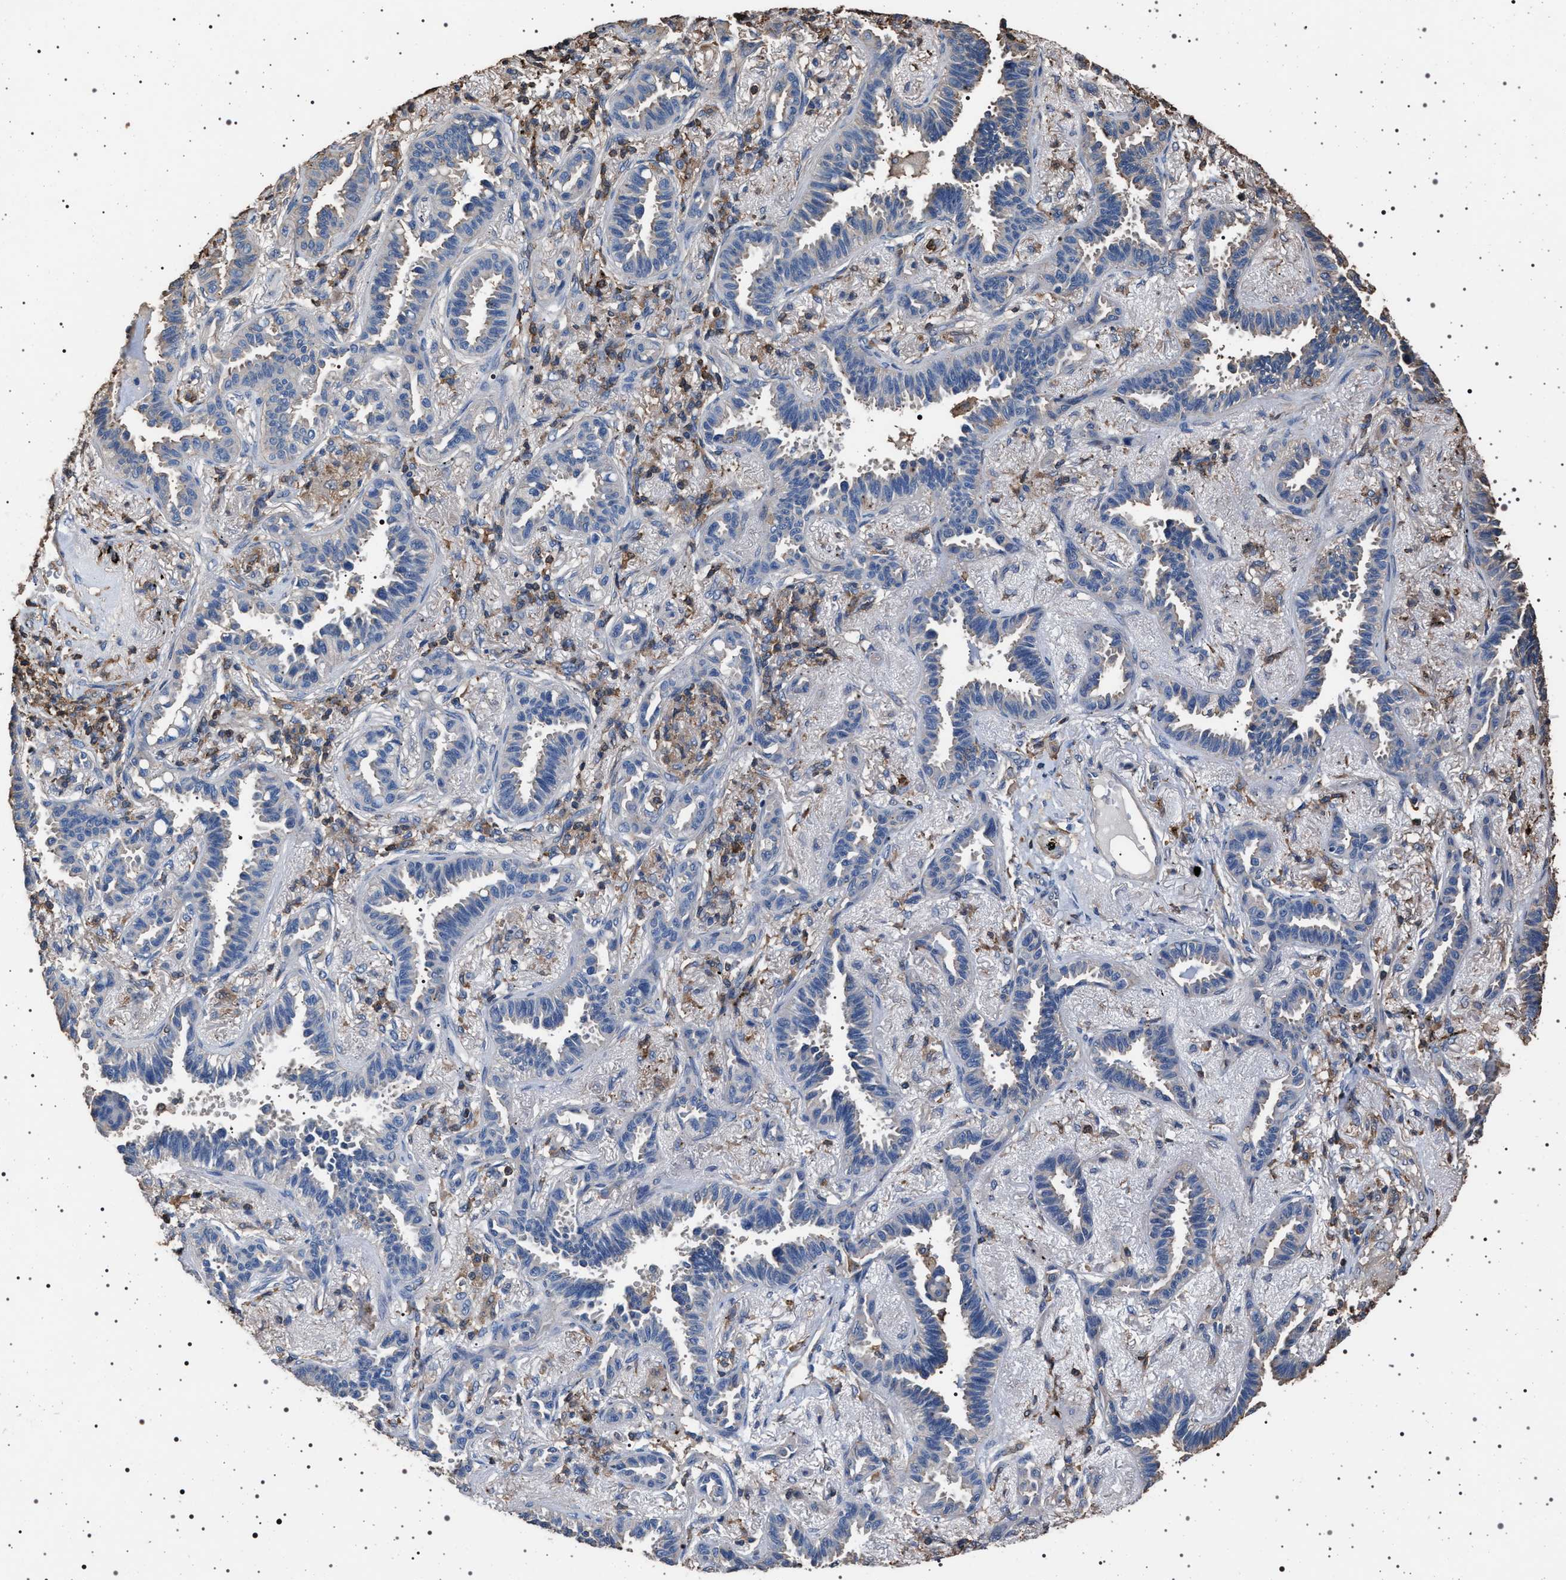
{"staining": {"intensity": "negative", "quantity": "none", "location": "none"}, "tissue": "lung cancer", "cell_type": "Tumor cells", "image_type": "cancer", "snomed": [{"axis": "morphology", "description": "Adenocarcinoma, NOS"}, {"axis": "topography", "description": "Lung"}], "caption": "This photomicrograph is of lung cancer (adenocarcinoma) stained with IHC to label a protein in brown with the nuclei are counter-stained blue. There is no expression in tumor cells.", "gene": "SMAP2", "patient": {"sex": "male", "age": 59}}